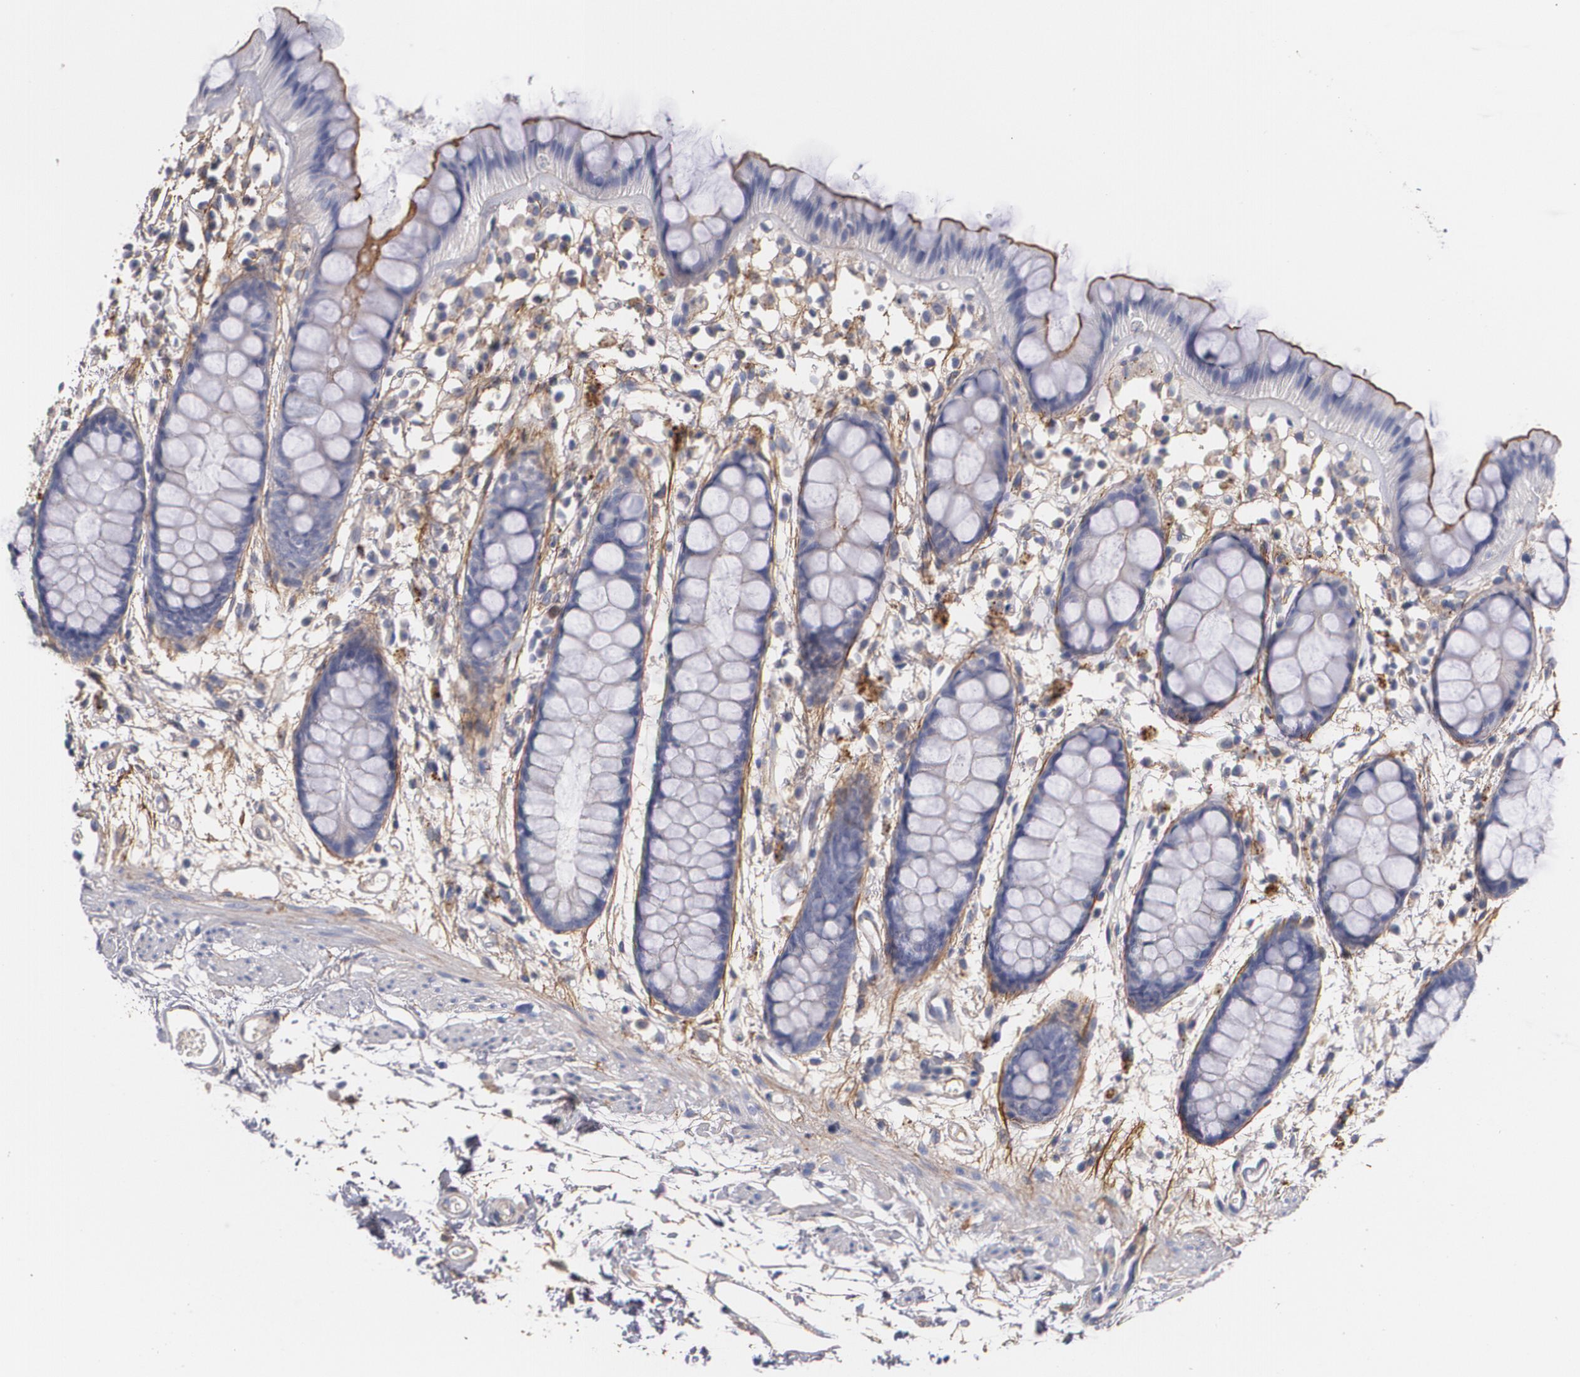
{"staining": {"intensity": "negative", "quantity": "none", "location": "none"}, "tissue": "rectum", "cell_type": "Glandular cells", "image_type": "normal", "snomed": [{"axis": "morphology", "description": "Normal tissue, NOS"}, {"axis": "topography", "description": "Rectum"}], "caption": "This is an IHC image of unremarkable rectum. There is no expression in glandular cells.", "gene": "FBLN1", "patient": {"sex": "female", "age": 66}}